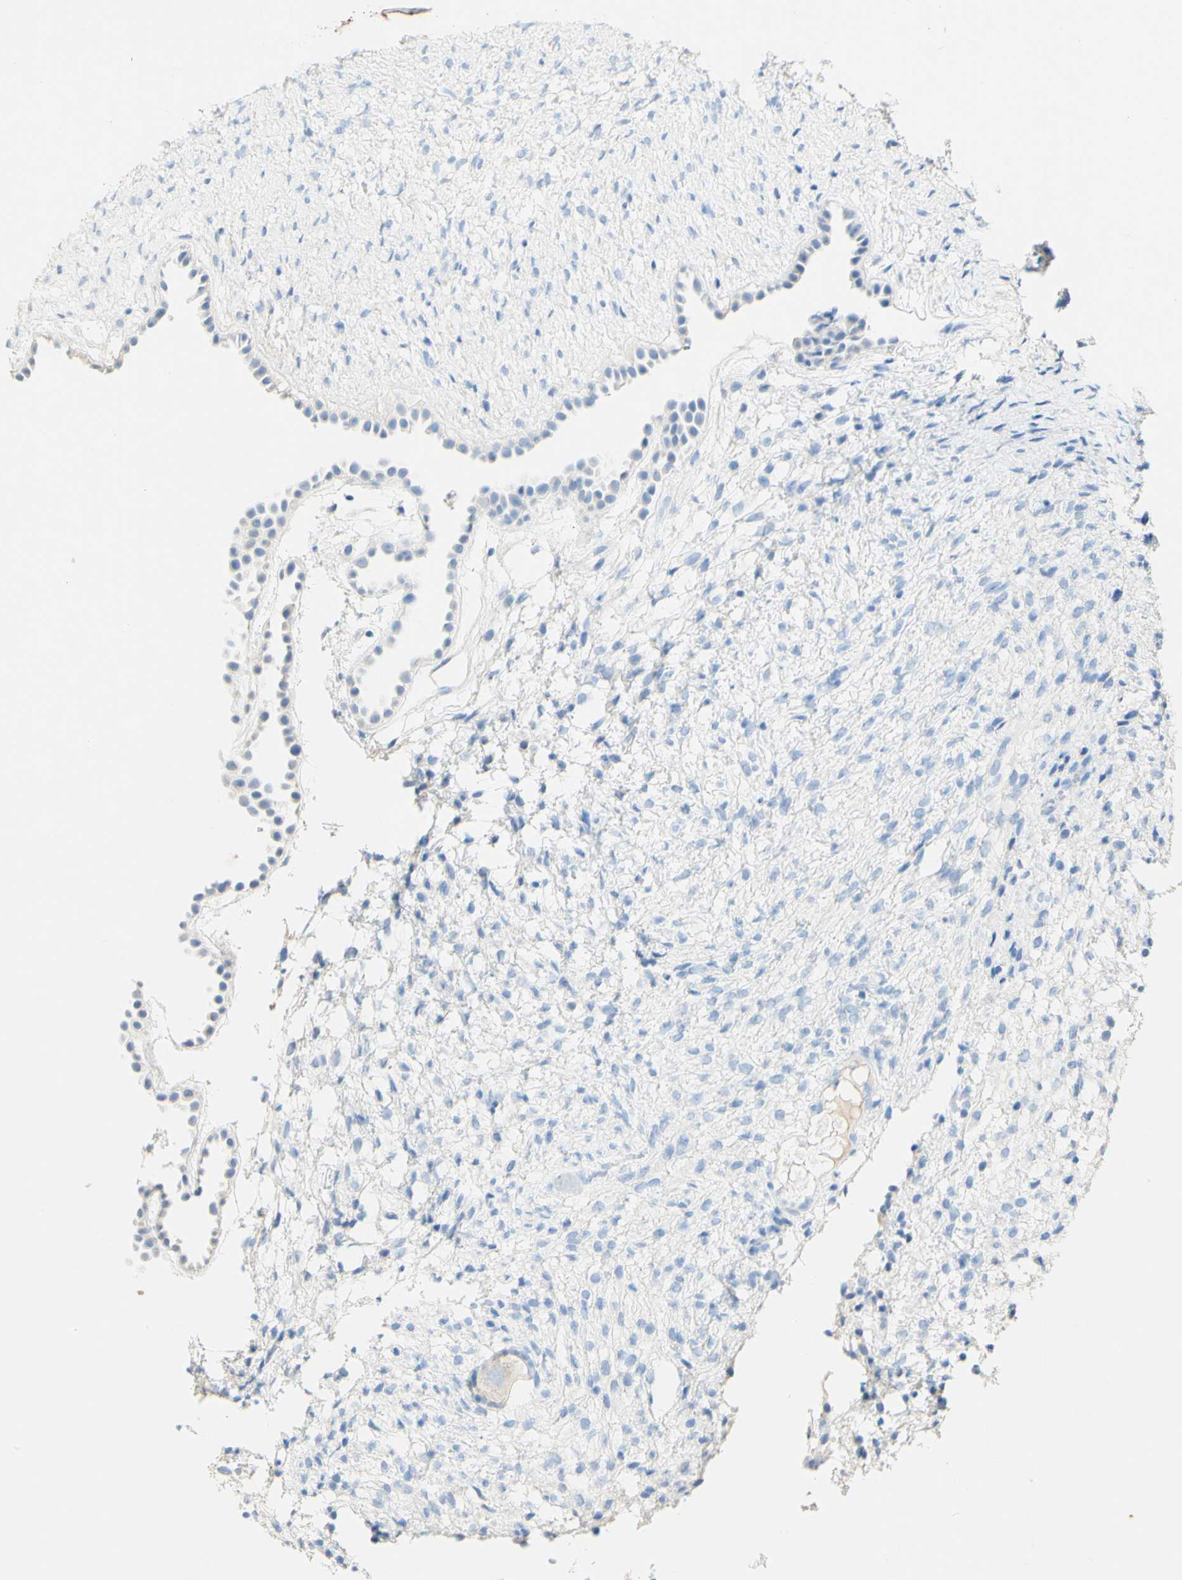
{"staining": {"intensity": "negative", "quantity": "none", "location": "none"}, "tissue": "ovary", "cell_type": "Follicle cells", "image_type": "normal", "snomed": [{"axis": "morphology", "description": "Normal tissue, NOS"}, {"axis": "morphology", "description": "Cyst, NOS"}, {"axis": "topography", "description": "Ovary"}], "caption": "High power microscopy image of an immunohistochemistry (IHC) image of benign ovary, revealing no significant expression in follicle cells.", "gene": "PIGR", "patient": {"sex": "female", "age": 18}}